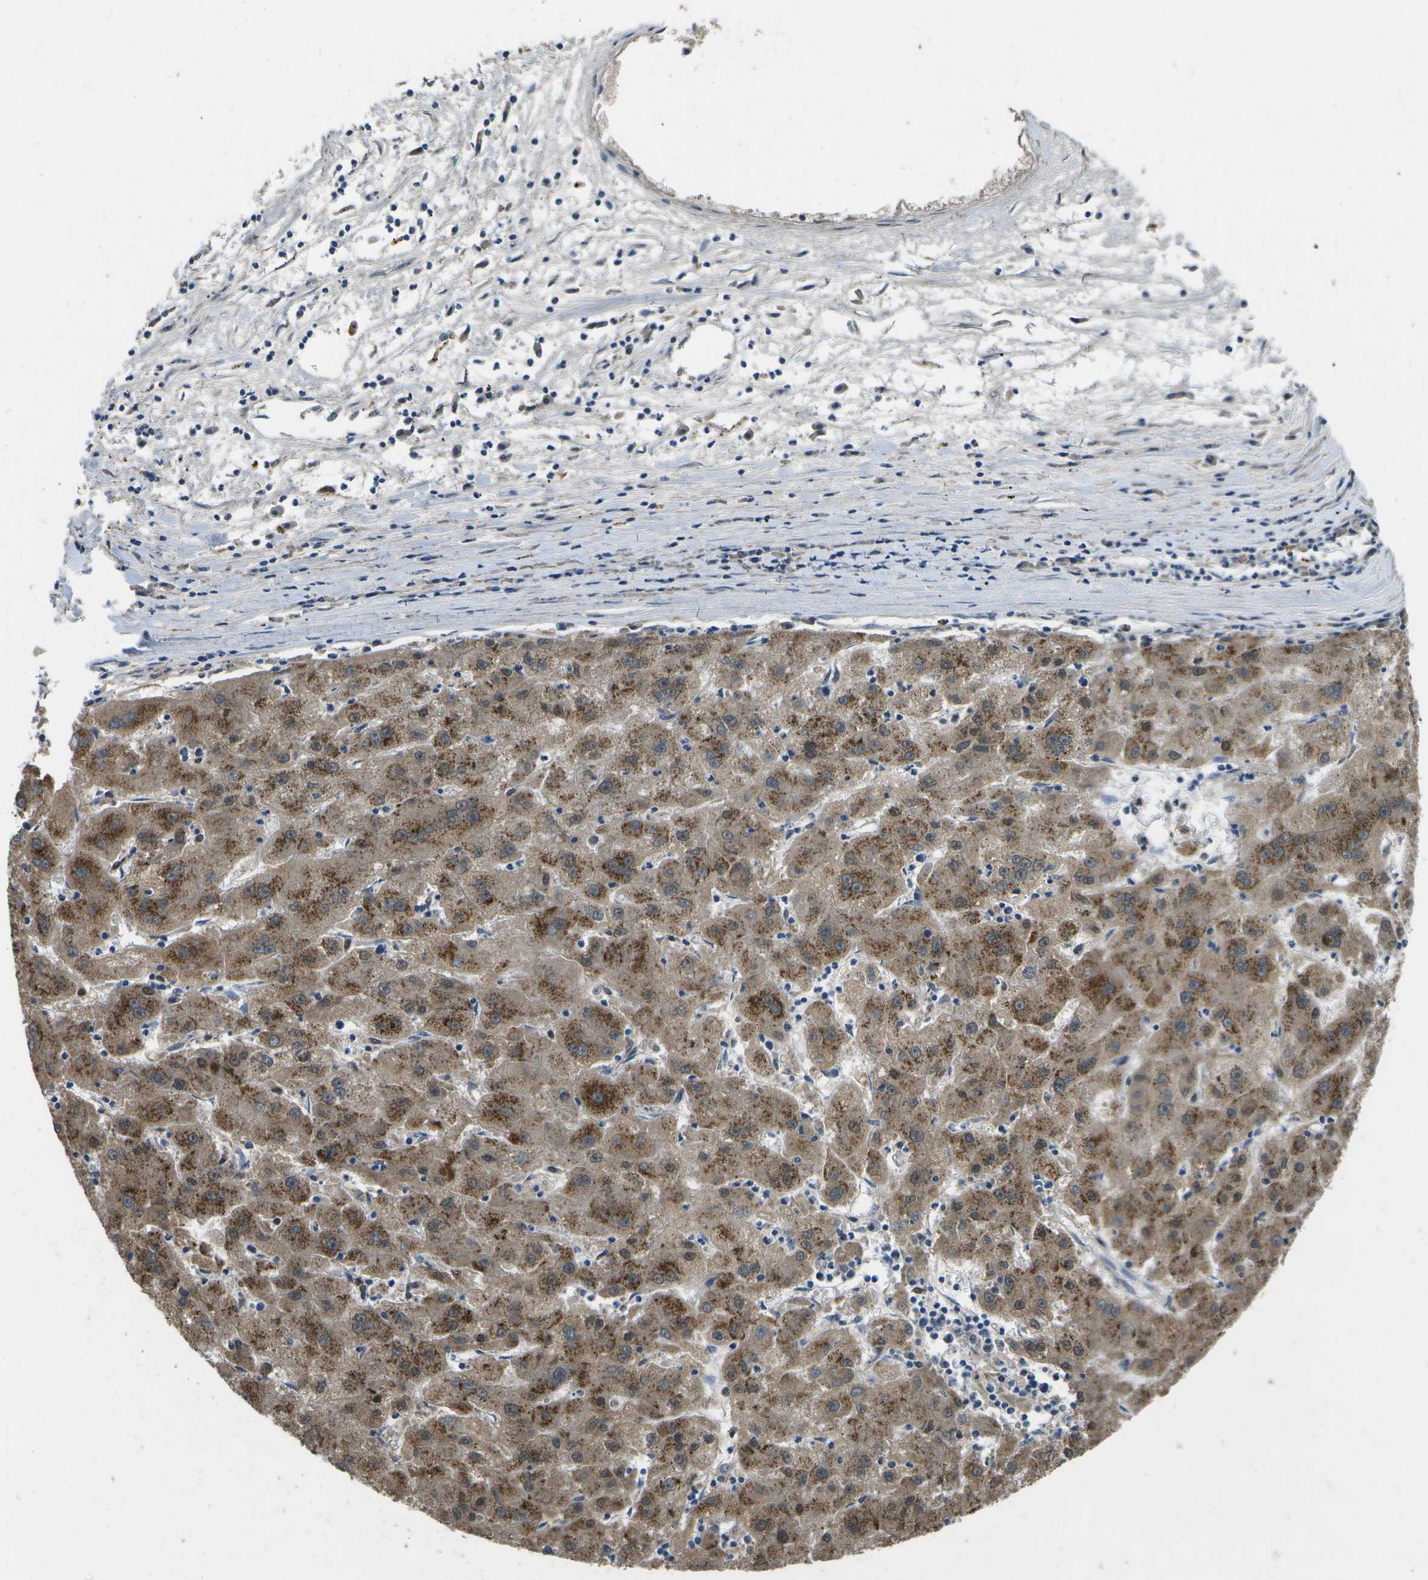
{"staining": {"intensity": "moderate", "quantity": ">75%", "location": "cytoplasmic/membranous"}, "tissue": "liver cancer", "cell_type": "Tumor cells", "image_type": "cancer", "snomed": [{"axis": "morphology", "description": "Carcinoma, Hepatocellular, NOS"}, {"axis": "topography", "description": "Liver"}], "caption": "Protein staining shows moderate cytoplasmic/membranous expression in approximately >75% of tumor cells in liver cancer.", "gene": "GANC", "patient": {"sex": "male", "age": 72}}